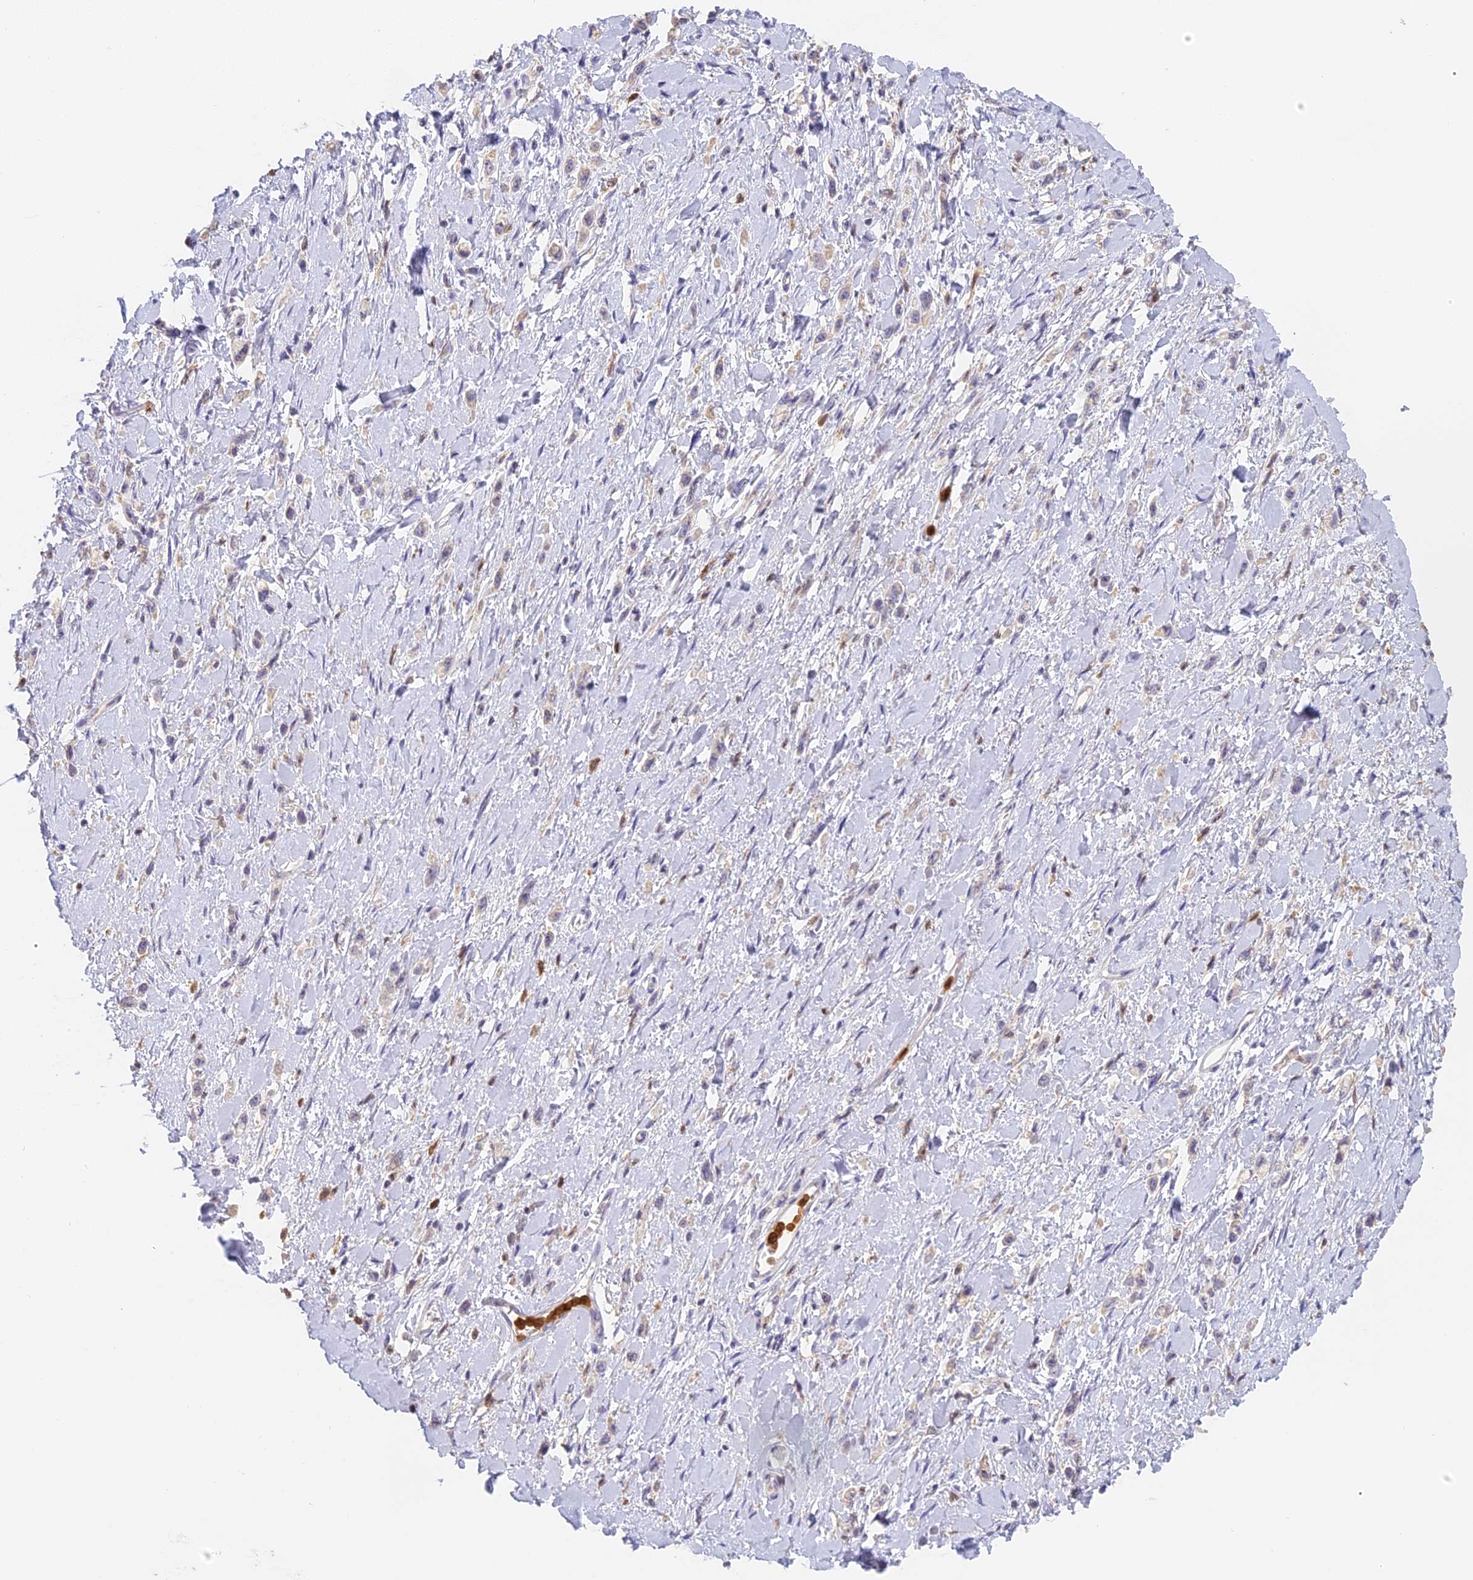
{"staining": {"intensity": "negative", "quantity": "none", "location": "none"}, "tissue": "stomach cancer", "cell_type": "Tumor cells", "image_type": "cancer", "snomed": [{"axis": "morphology", "description": "Adenocarcinoma, NOS"}, {"axis": "topography", "description": "Stomach"}], "caption": "Histopathology image shows no protein staining in tumor cells of stomach adenocarcinoma tissue.", "gene": "NCF4", "patient": {"sex": "female", "age": 65}}